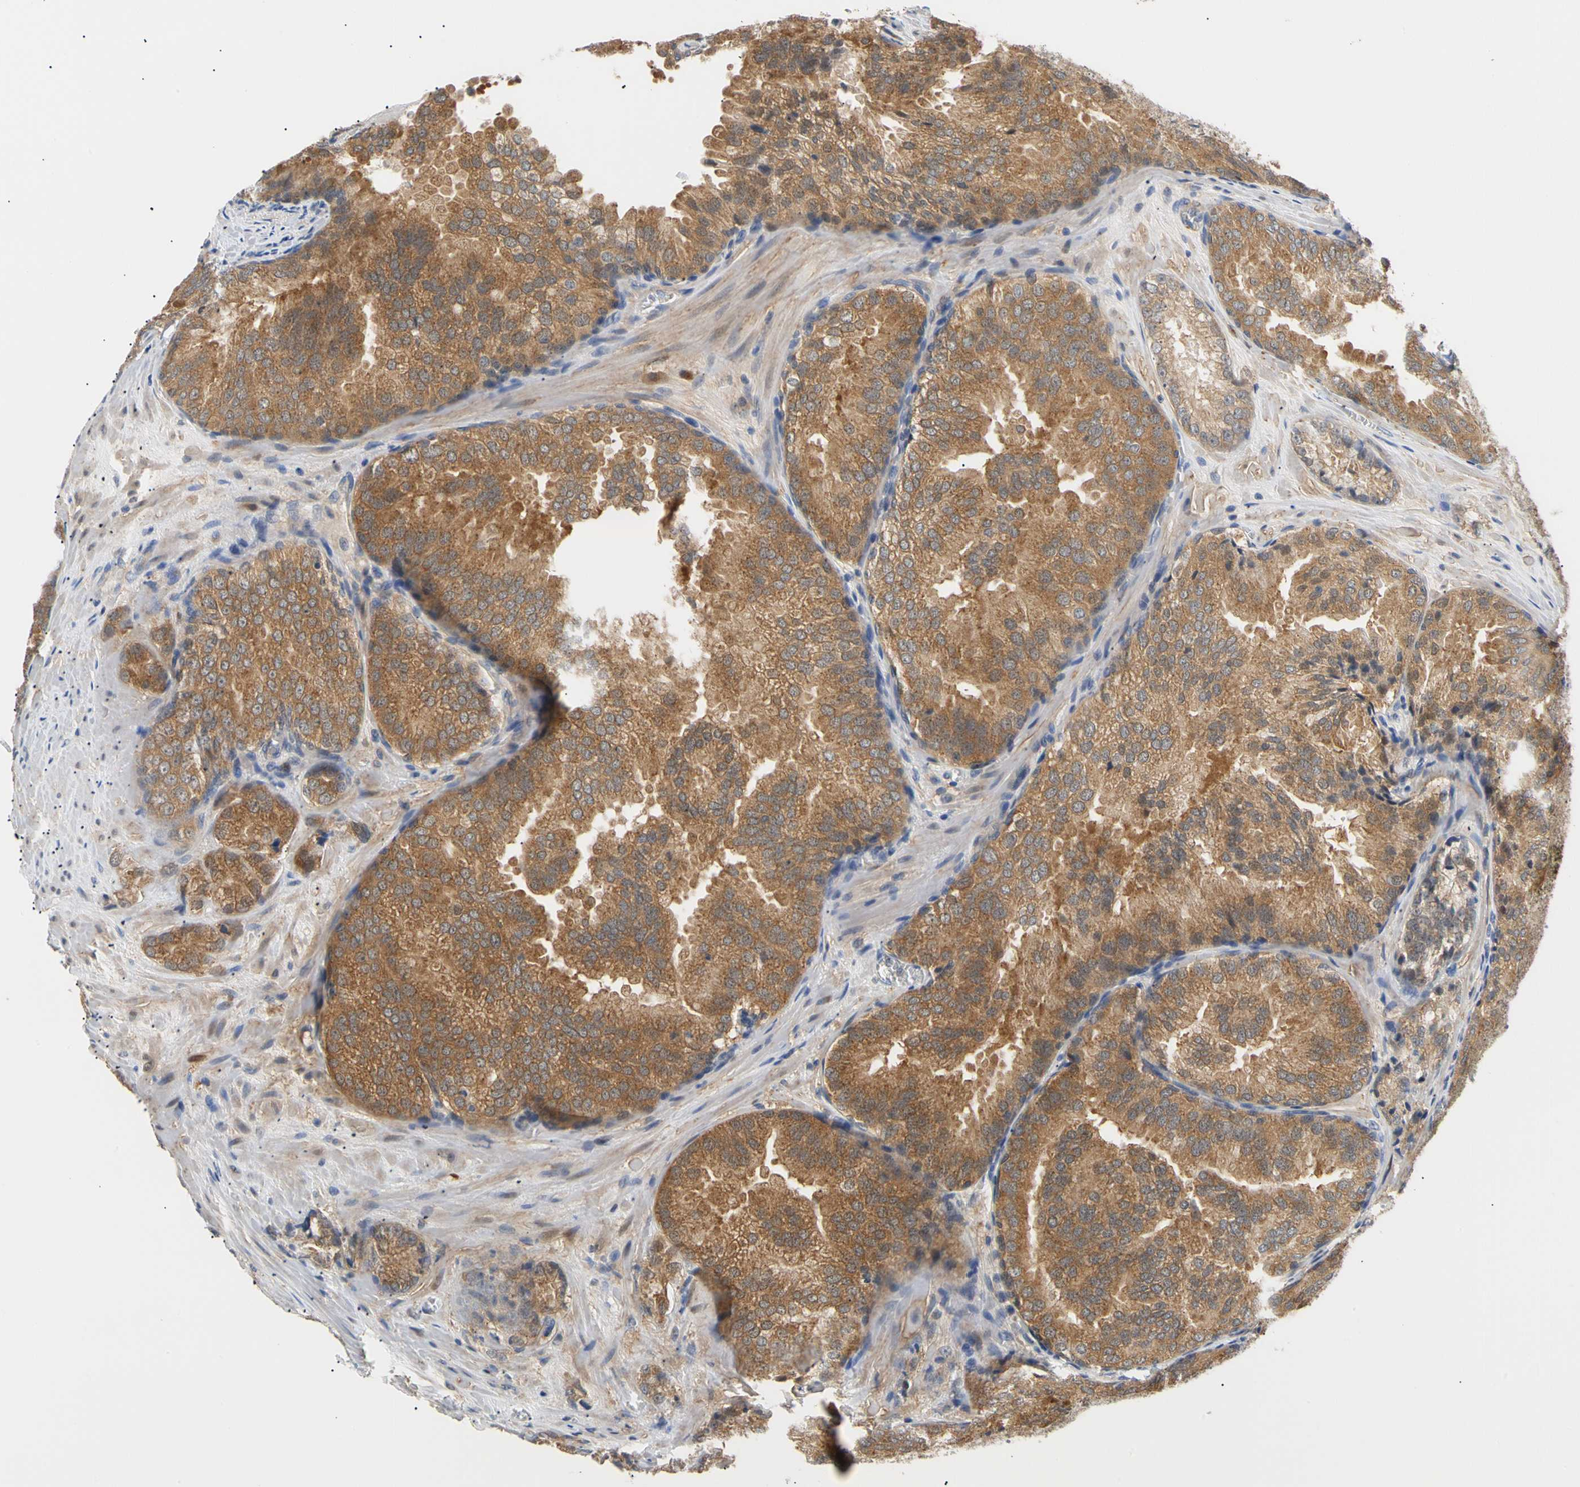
{"staining": {"intensity": "moderate", "quantity": ">75%", "location": "cytoplasmic/membranous"}, "tissue": "prostate cancer", "cell_type": "Tumor cells", "image_type": "cancer", "snomed": [{"axis": "morphology", "description": "Adenocarcinoma, High grade"}, {"axis": "topography", "description": "Prostate"}], "caption": "Protein expression analysis of prostate cancer shows moderate cytoplasmic/membranous positivity in about >75% of tumor cells.", "gene": "SEC23B", "patient": {"sex": "male", "age": 64}}